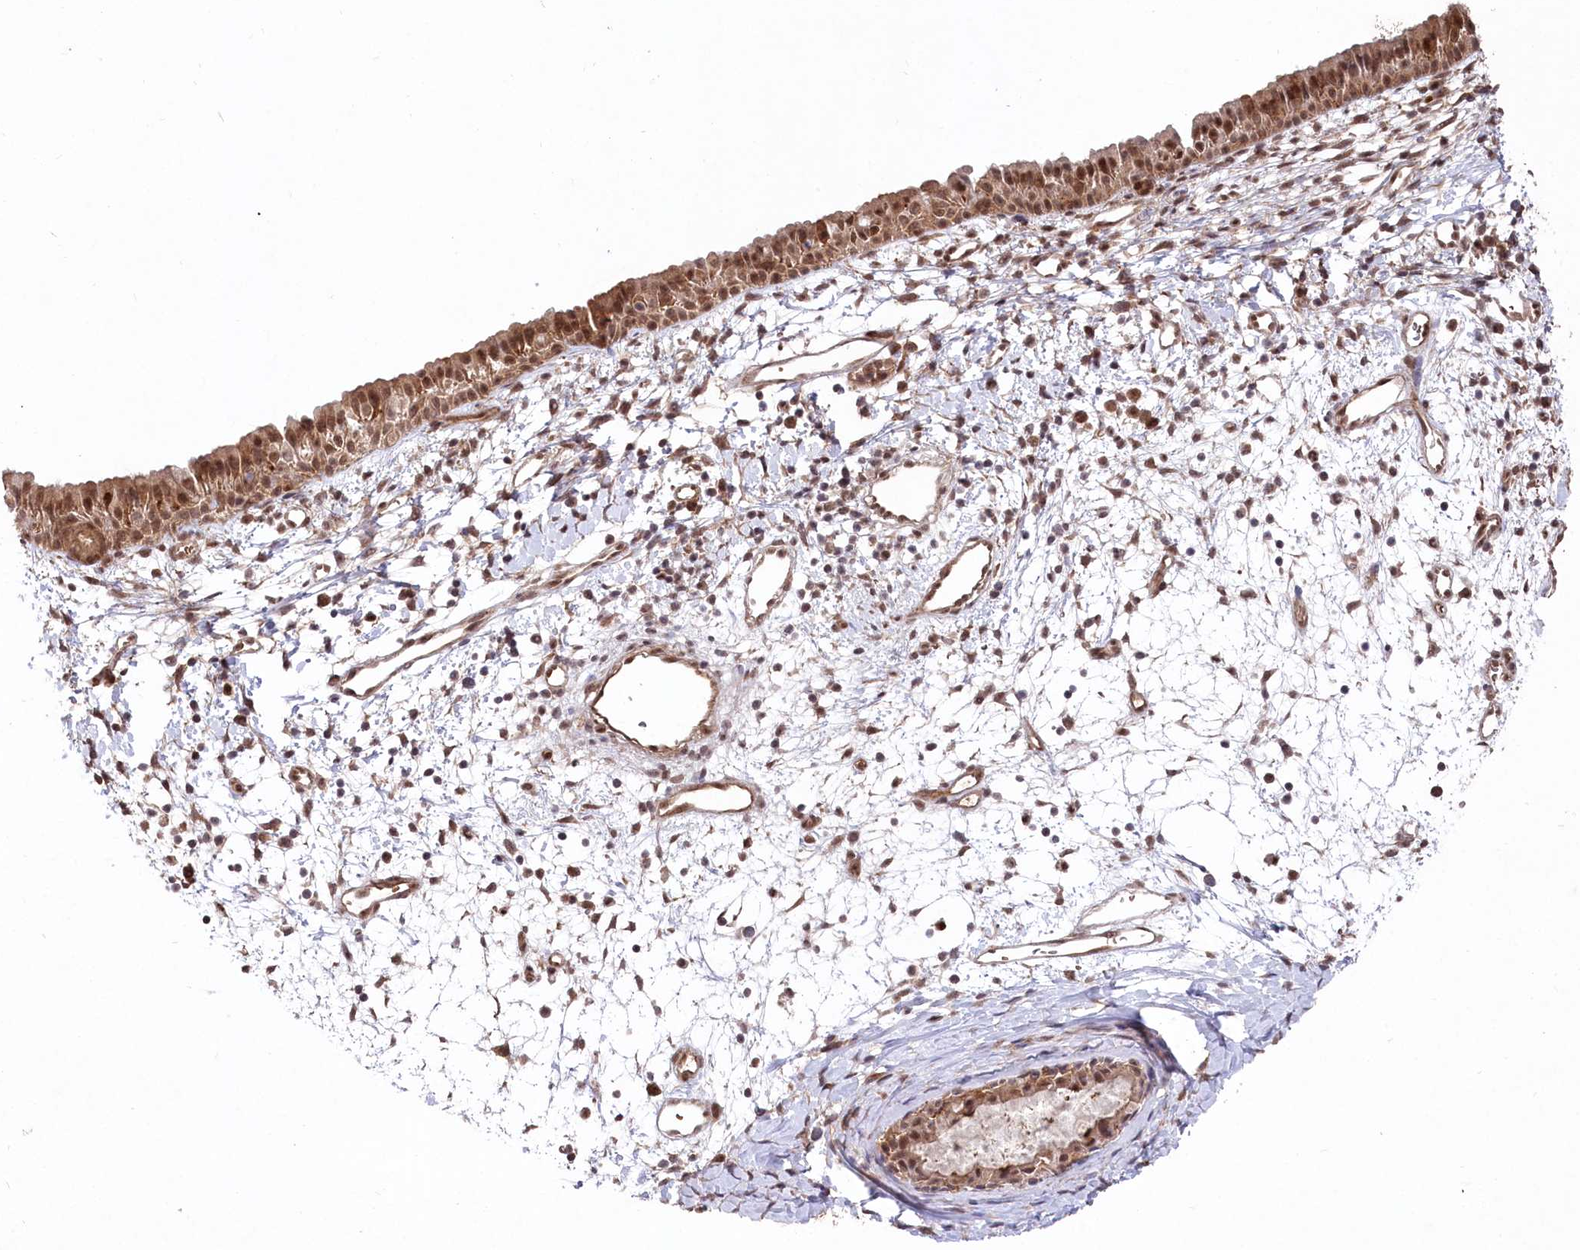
{"staining": {"intensity": "moderate", "quantity": ">75%", "location": "cytoplasmic/membranous,nuclear"}, "tissue": "nasopharynx", "cell_type": "Respiratory epithelial cells", "image_type": "normal", "snomed": [{"axis": "morphology", "description": "Normal tissue, NOS"}, {"axis": "topography", "description": "Nasopharynx"}], "caption": "Moderate cytoplasmic/membranous,nuclear staining is present in approximately >75% of respiratory epithelial cells in benign nasopharynx. Immunohistochemistry stains the protein of interest in brown and the nuclei are stained blue.", "gene": "PSMA1", "patient": {"sex": "male", "age": 22}}